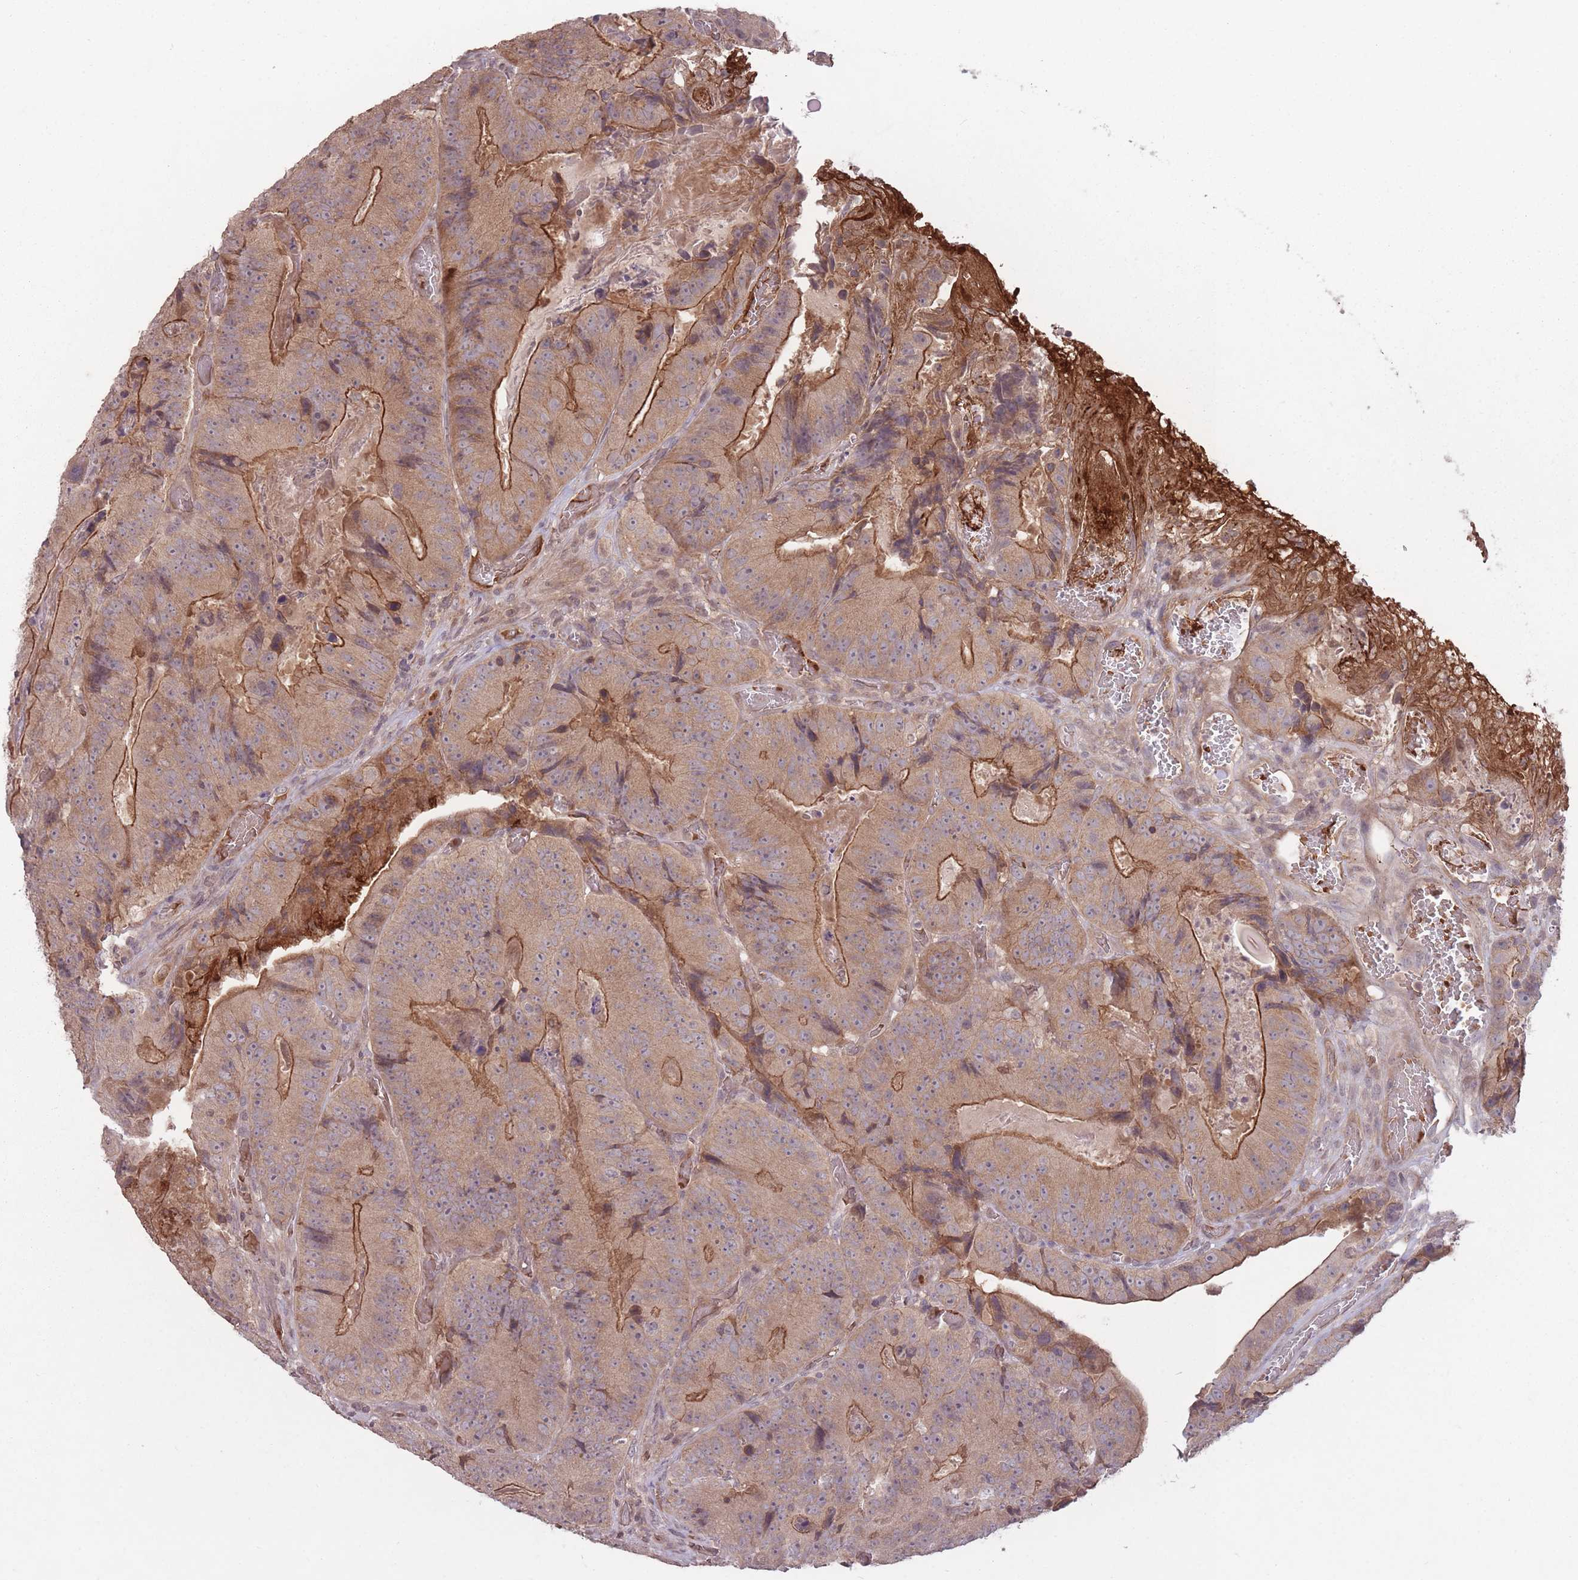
{"staining": {"intensity": "moderate", "quantity": "25%-75%", "location": "cytoplasmic/membranous"}, "tissue": "colorectal cancer", "cell_type": "Tumor cells", "image_type": "cancer", "snomed": [{"axis": "morphology", "description": "Adenocarcinoma, NOS"}, {"axis": "topography", "description": "Colon"}], "caption": "Colorectal cancer (adenocarcinoma) stained with a protein marker shows moderate staining in tumor cells.", "gene": "ADCYAP1R1", "patient": {"sex": "female", "age": 86}}